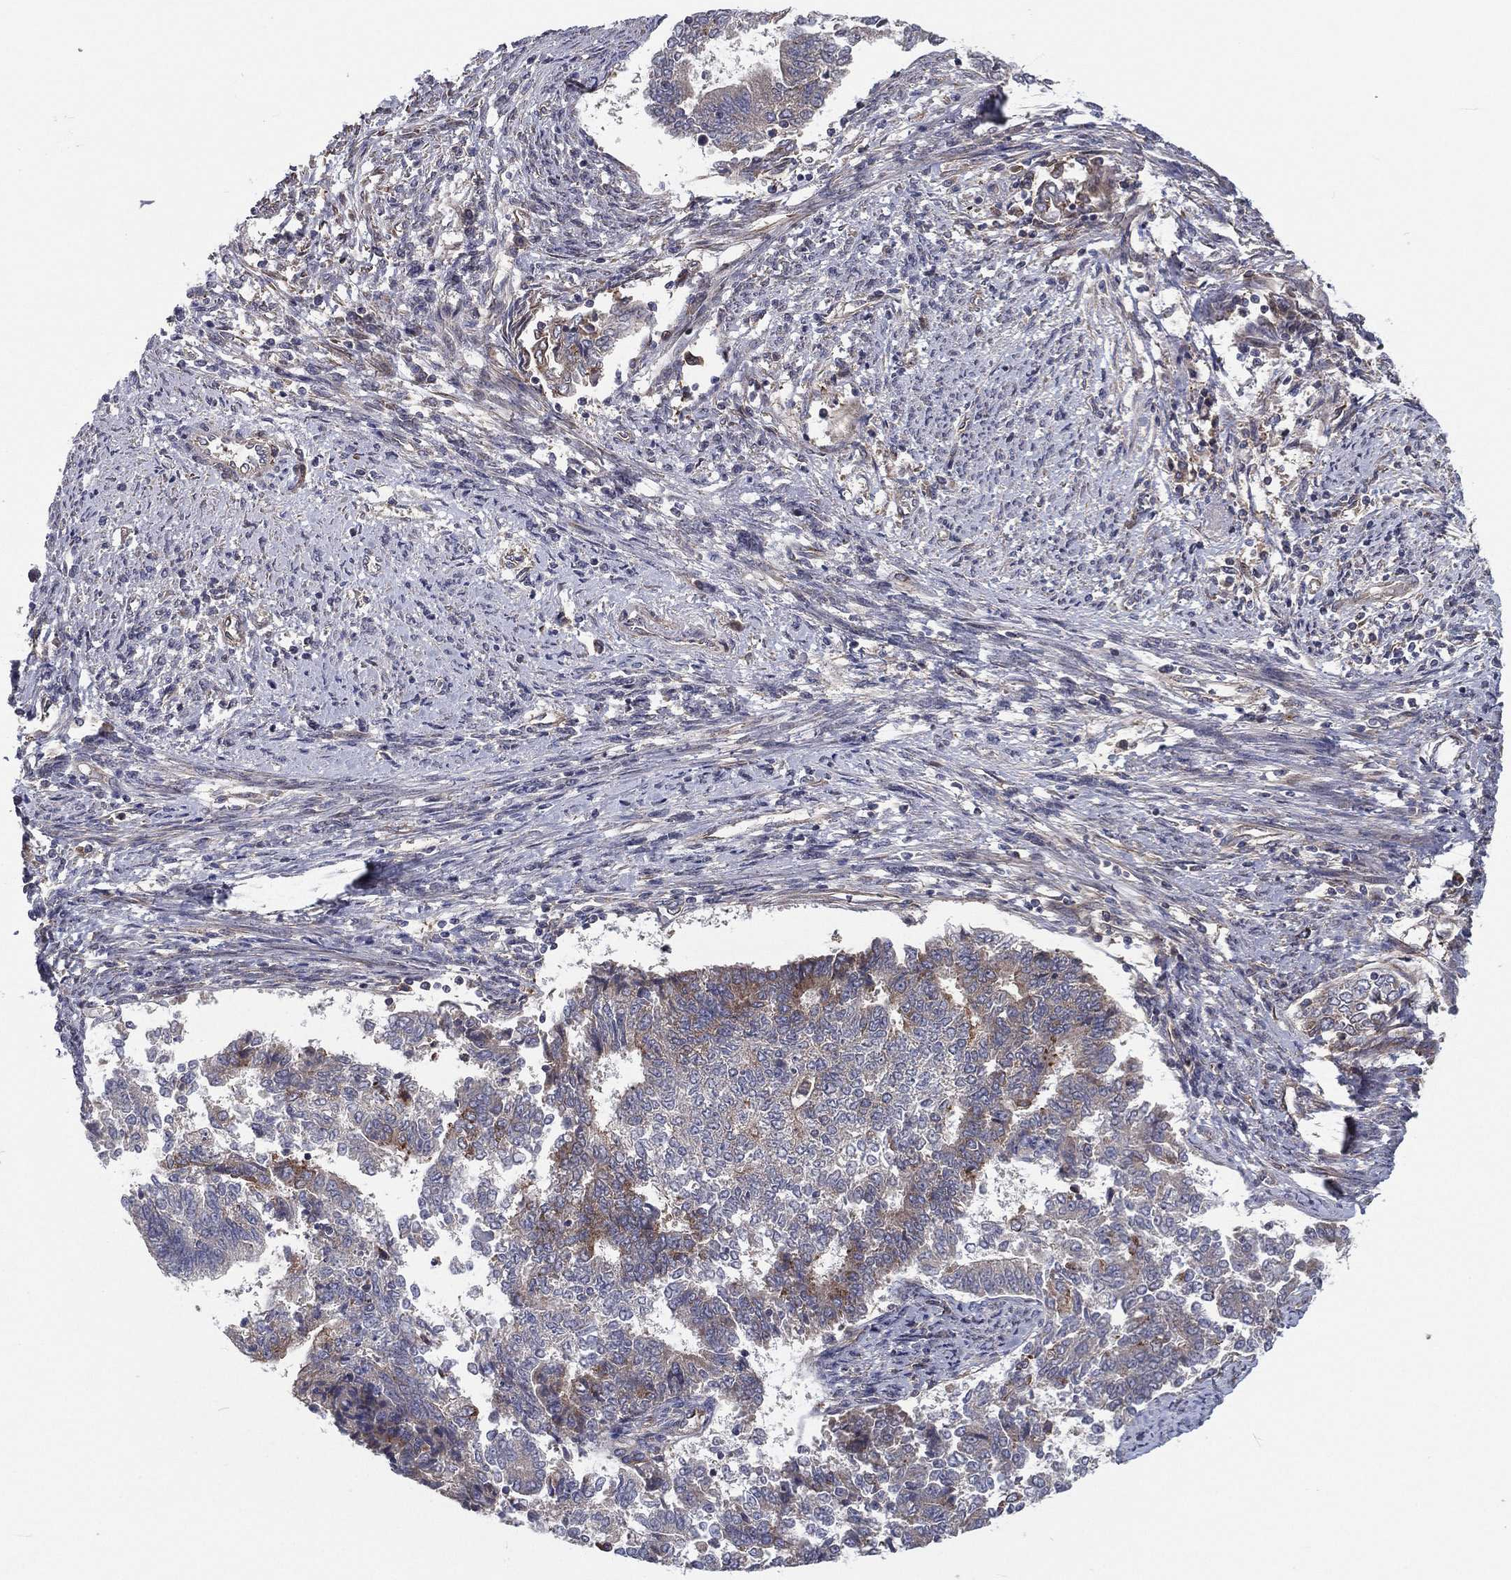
{"staining": {"intensity": "moderate", "quantity": "<25%", "location": "cytoplasmic/membranous"}, "tissue": "endometrial cancer", "cell_type": "Tumor cells", "image_type": "cancer", "snomed": [{"axis": "morphology", "description": "Adenocarcinoma, NOS"}, {"axis": "topography", "description": "Endometrium"}], "caption": "This is a photomicrograph of immunohistochemistry staining of endometrial adenocarcinoma, which shows moderate staining in the cytoplasmic/membranous of tumor cells.", "gene": "EIF2B5", "patient": {"sex": "female", "age": 65}}